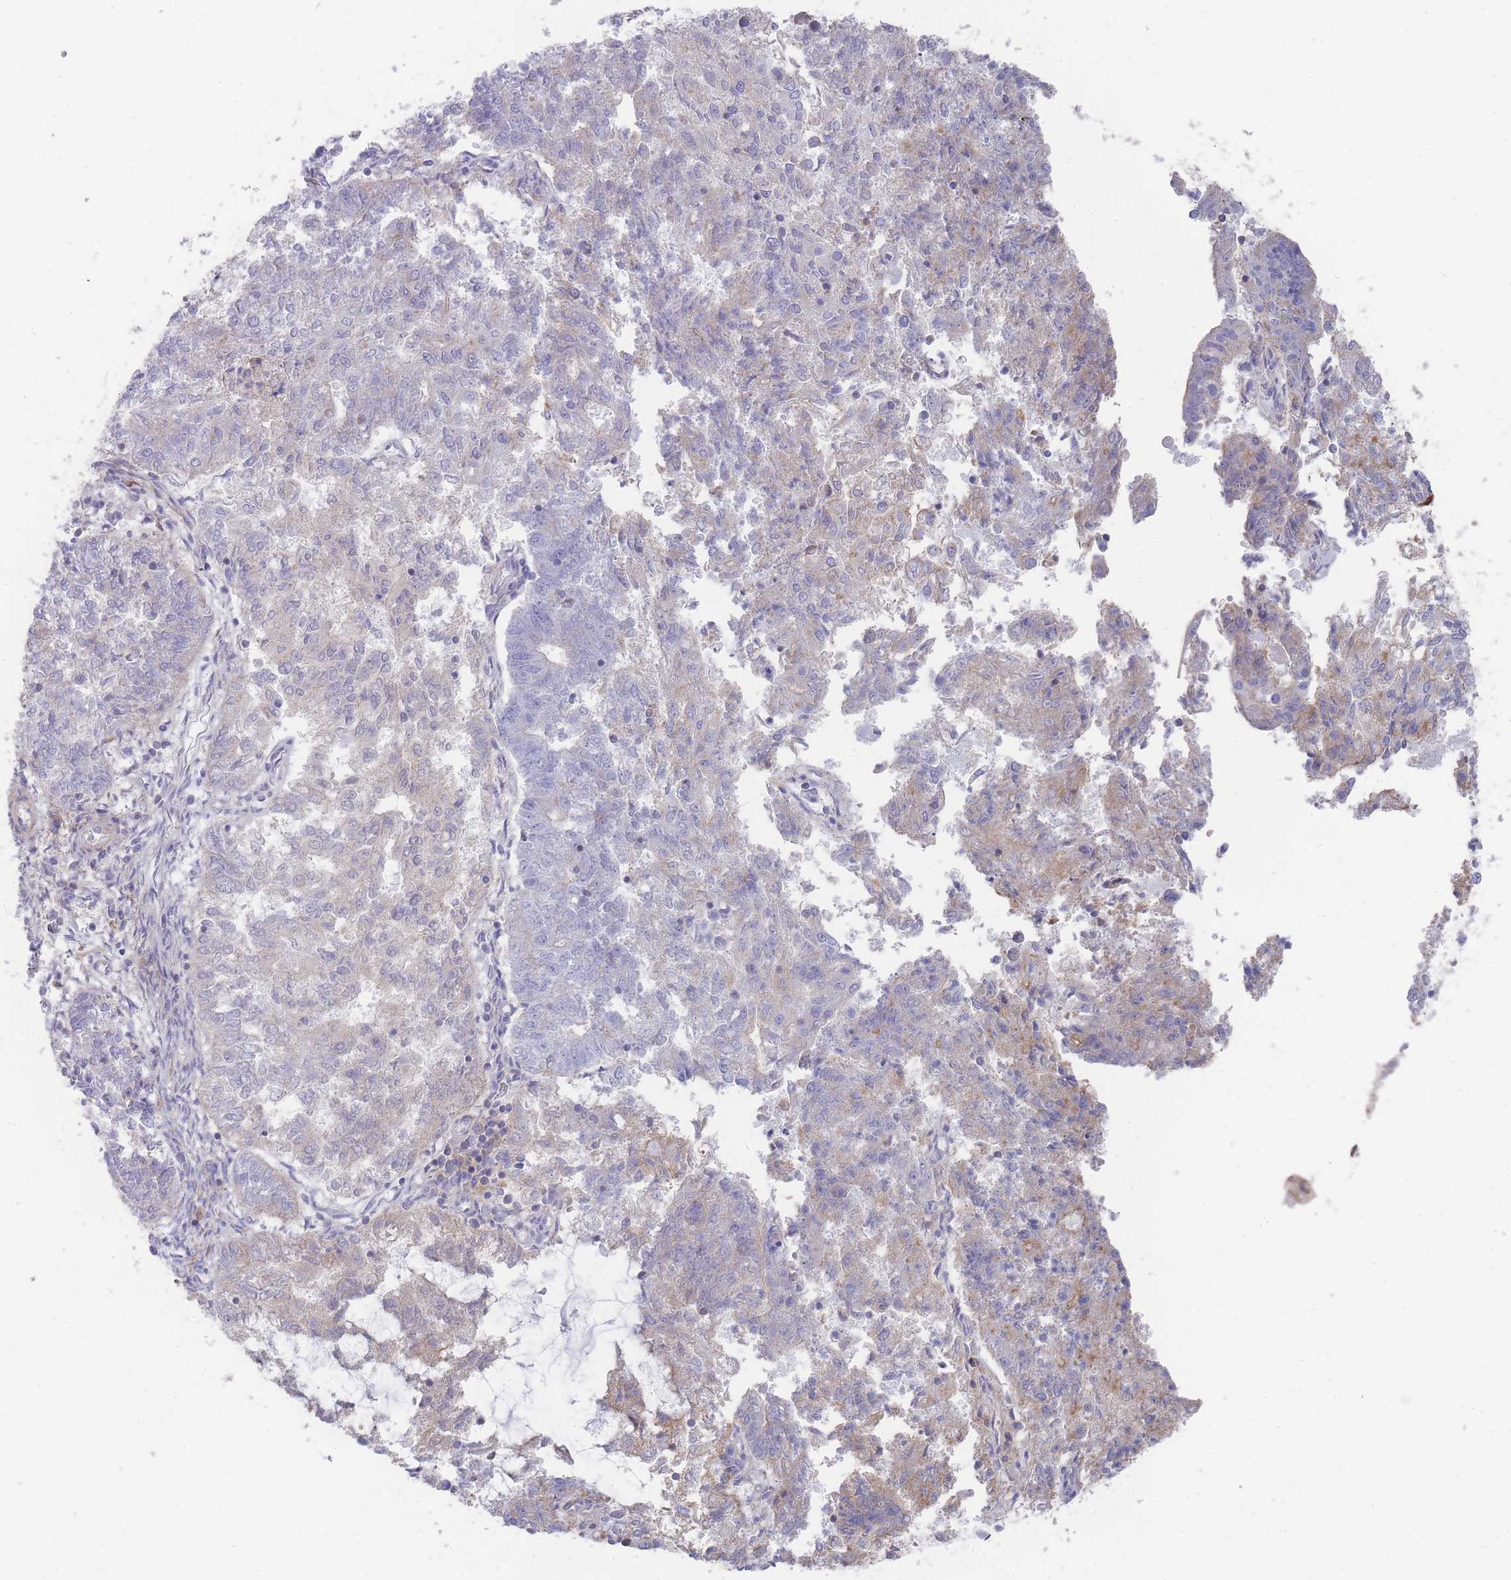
{"staining": {"intensity": "weak", "quantity": "<25%", "location": "cytoplasmic/membranous"}, "tissue": "endometrial cancer", "cell_type": "Tumor cells", "image_type": "cancer", "snomed": [{"axis": "morphology", "description": "Adenocarcinoma, NOS"}, {"axis": "topography", "description": "Endometrium"}], "caption": "Immunohistochemistry (IHC) photomicrograph of human endometrial cancer stained for a protein (brown), which reveals no staining in tumor cells.", "gene": "SCCPDH", "patient": {"sex": "female", "age": 82}}